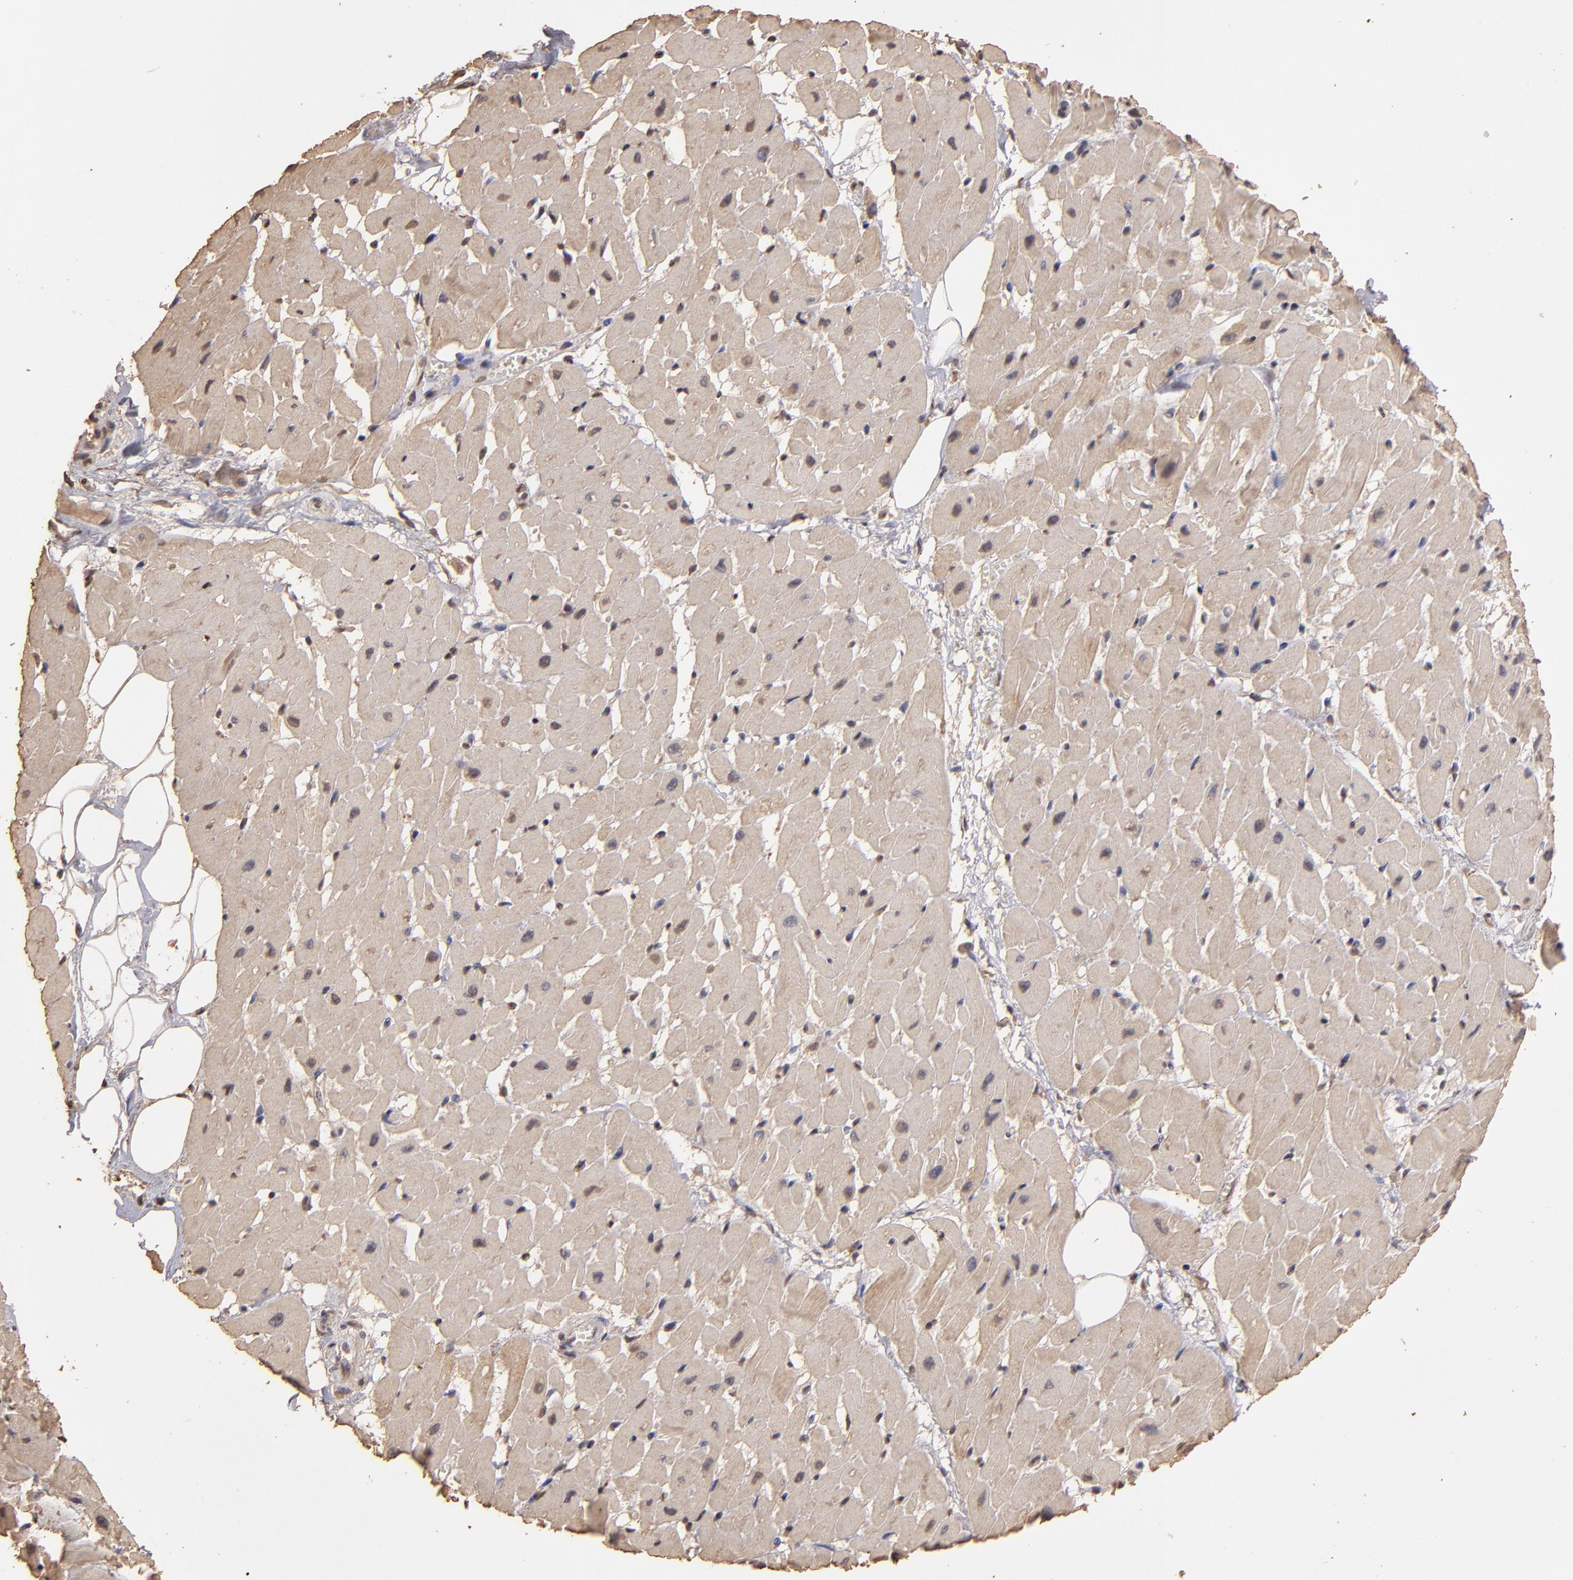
{"staining": {"intensity": "weak", "quantity": ">75%", "location": "cytoplasmic/membranous"}, "tissue": "heart muscle", "cell_type": "Cardiomyocytes", "image_type": "normal", "snomed": [{"axis": "morphology", "description": "Normal tissue, NOS"}, {"axis": "topography", "description": "Heart"}], "caption": "Immunohistochemical staining of benign human heart muscle shows weak cytoplasmic/membranous protein expression in about >75% of cardiomyocytes.", "gene": "OPHN1", "patient": {"sex": "female", "age": 19}}